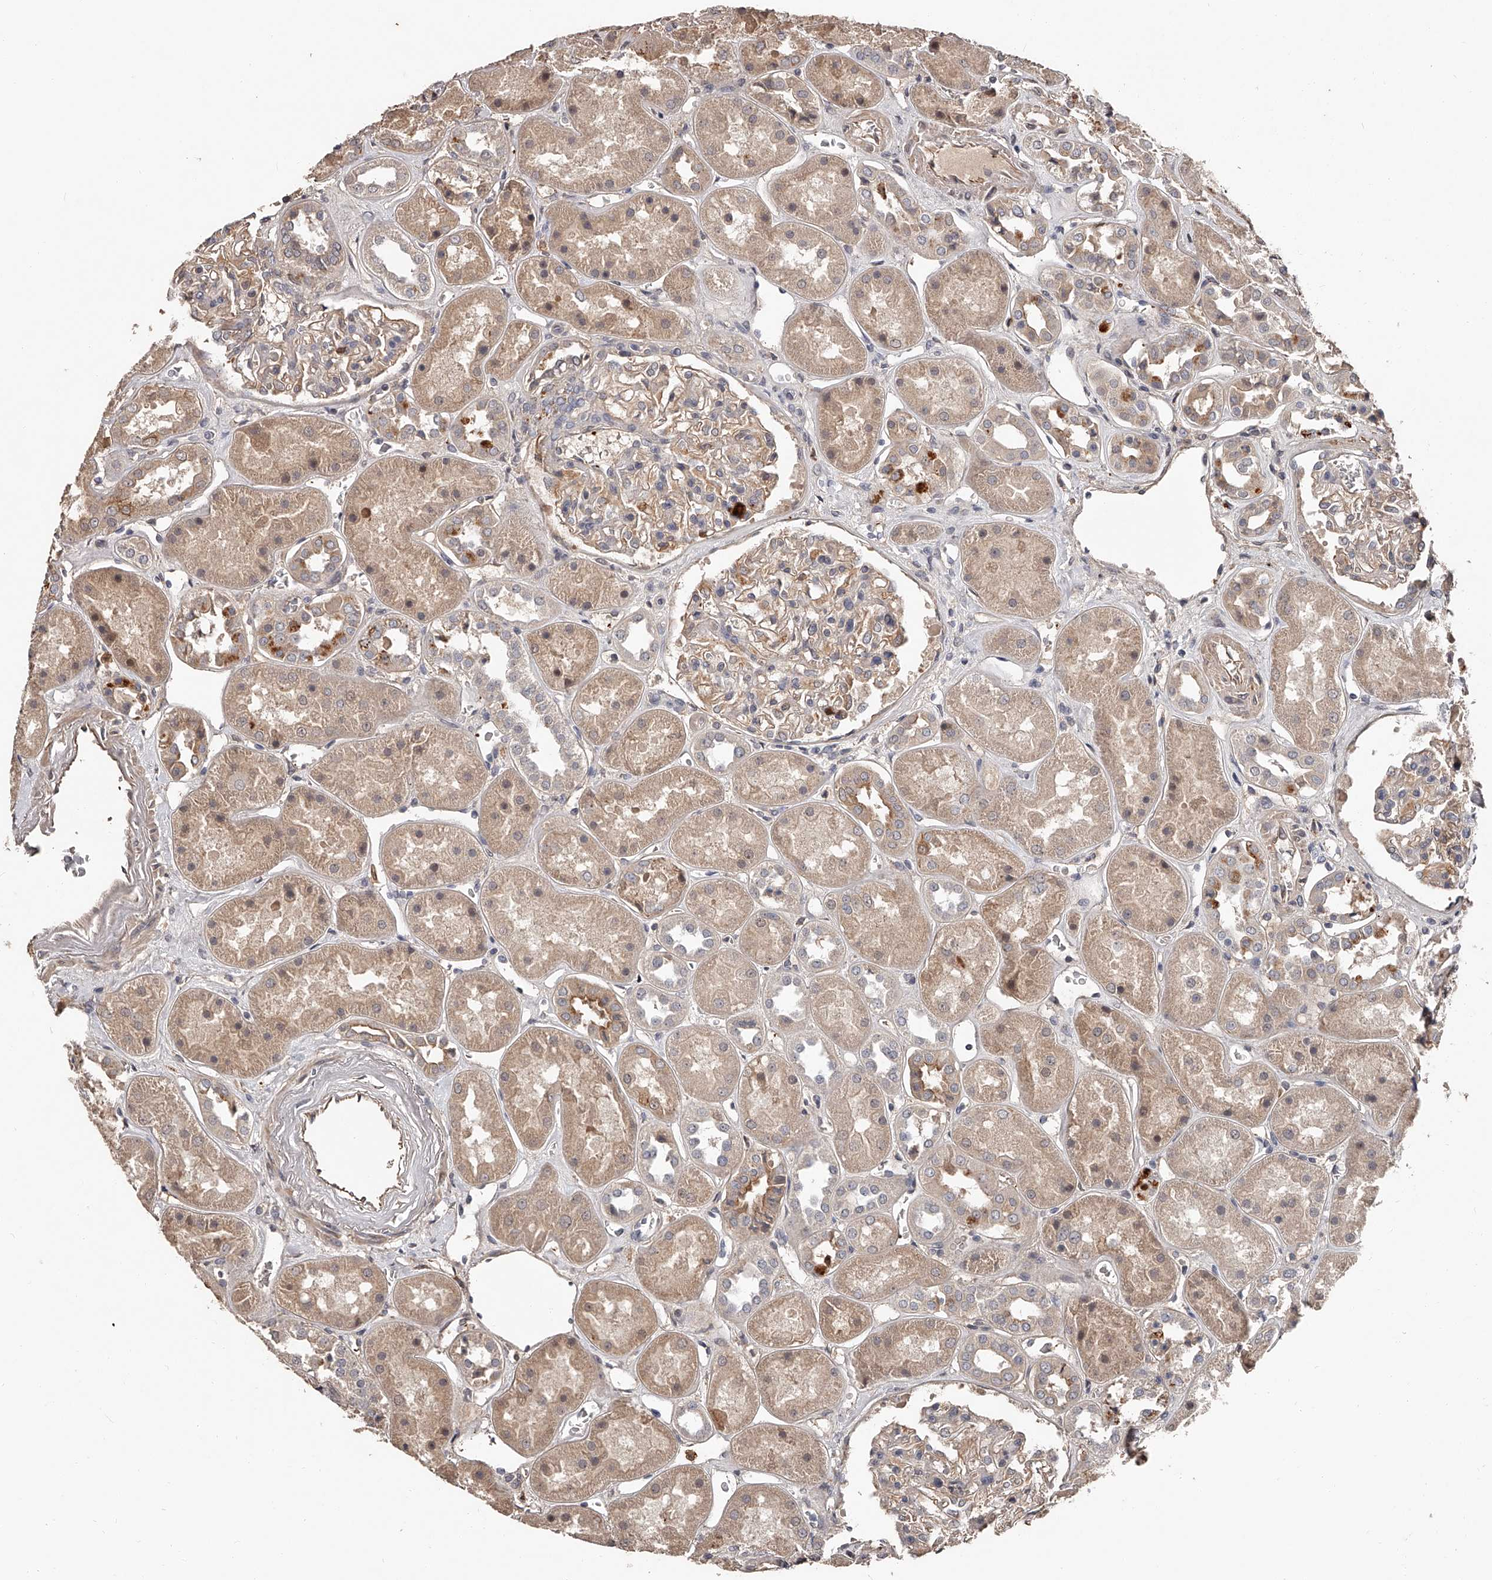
{"staining": {"intensity": "weak", "quantity": "<25%", "location": "cytoplasmic/membranous"}, "tissue": "kidney", "cell_type": "Cells in glomeruli", "image_type": "normal", "snomed": [{"axis": "morphology", "description": "Normal tissue, NOS"}, {"axis": "topography", "description": "Kidney"}], "caption": "Immunohistochemistry (IHC) micrograph of normal kidney: human kidney stained with DAB exhibits no significant protein expression in cells in glomeruli. (IHC, brightfield microscopy, high magnification).", "gene": "URGCP", "patient": {"sex": "male", "age": 70}}